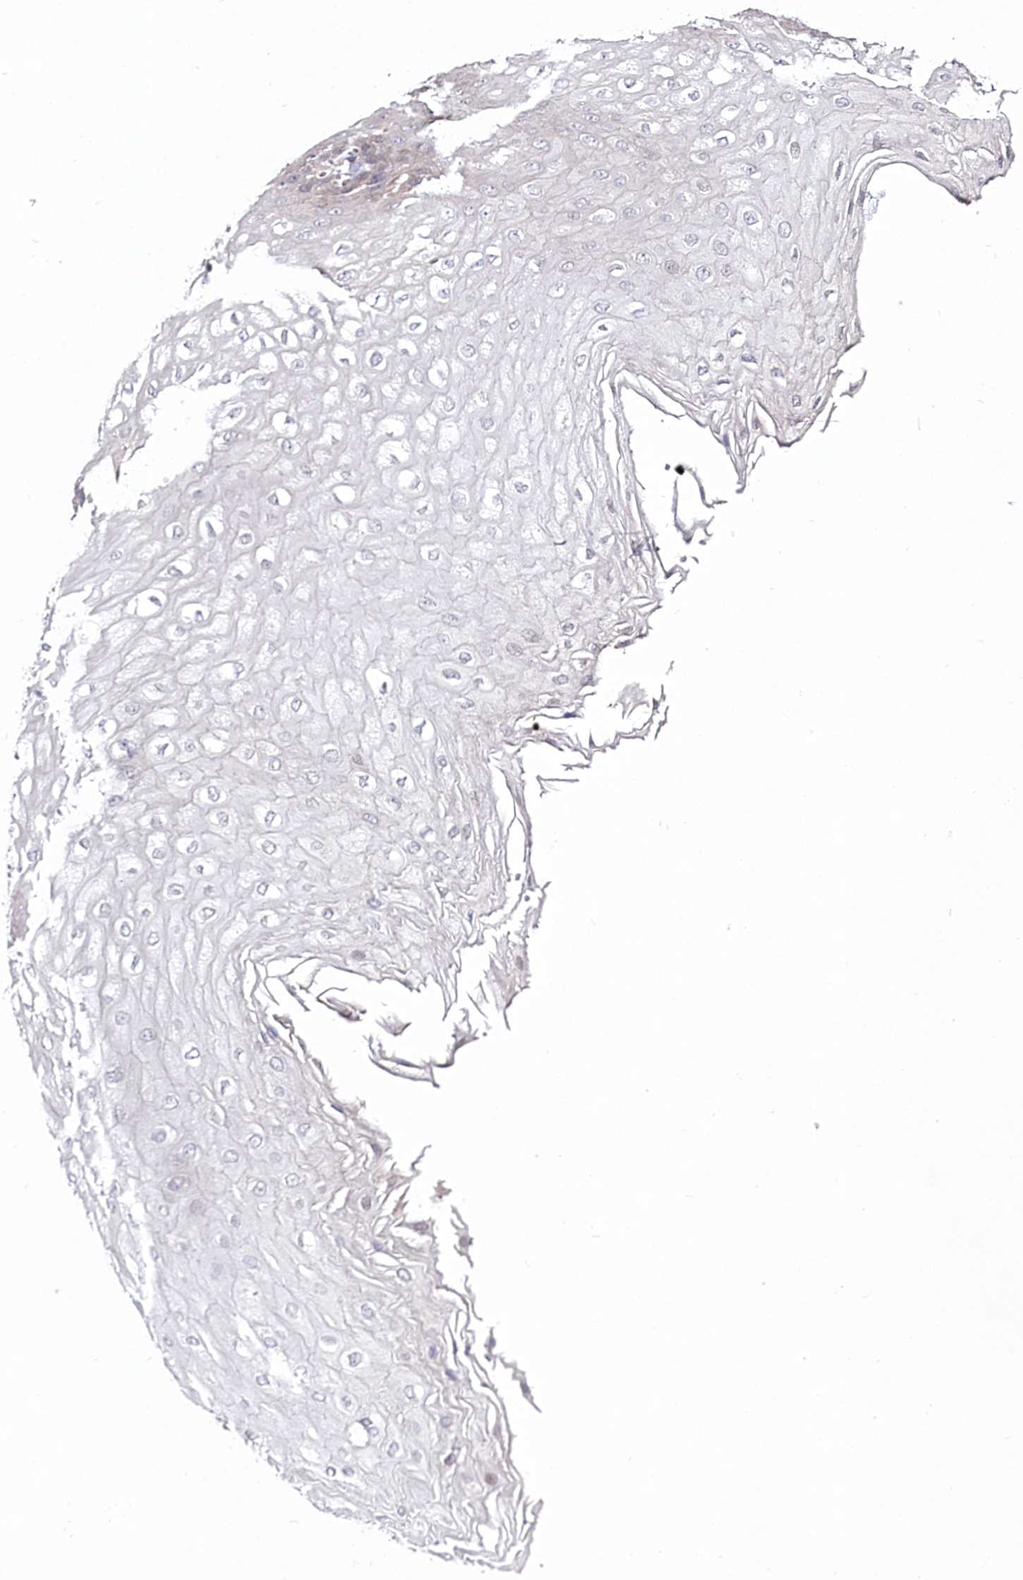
{"staining": {"intensity": "weak", "quantity": "<25%", "location": "cytoplasmic/membranous"}, "tissue": "esophagus", "cell_type": "Squamous epithelial cells", "image_type": "normal", "snomed": [{"axis": "morphology", "description": "Normal tissue, NOS"}, {"axis": "topography", "description": "Esophagus"}], "caption": "This is a image of immunohistochemistry (IHC) staining of unremarkable esophagus, which shows no staining in squamous epithelial cells. Brightfield microscopy of immunohistochemistry (IHC) stained with DAB (3,3'-diaminobenzidine) (brown) and hematoxylin (blue), captured at high magnification.", "gene": "SPINK13", "patient": {"sex": "male", "age": 60}}